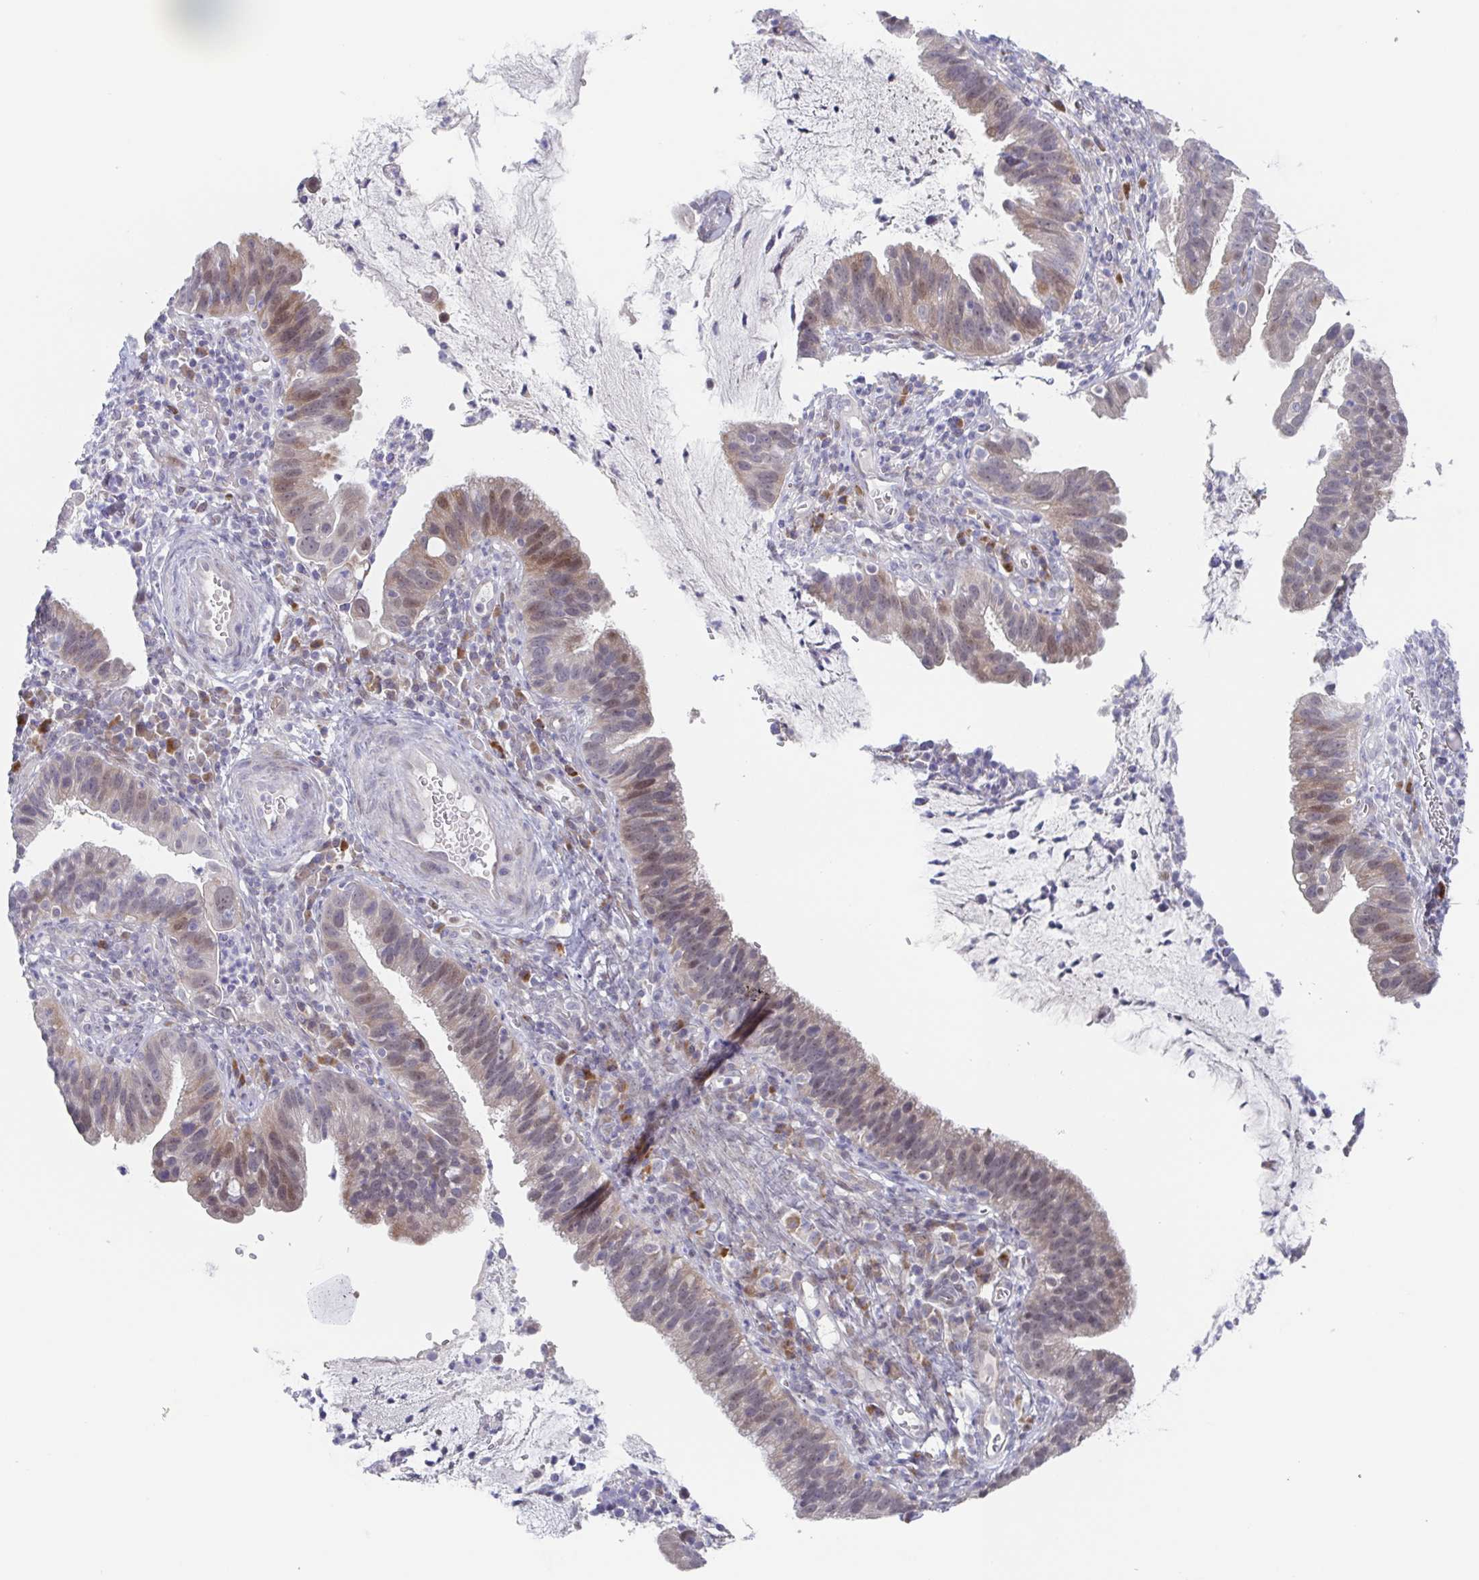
{"staining": {"intensity": "weak", "quantity": "25%-75%", "location": "cytoplasmic/membranous,nuclear"}, "tissue": "cervical cancer", "cell_type": "Tumor cells", "image_type": "cancer", "snomed": [{"axis": "morphology", "description": "Adenocarcinoma, NOS"}, {"axis": "topography", "description": "Cervix"}], "caption": "Cervical cancer (adenocarcinoma) tissue shows weak cytoplasmic/membranous and nuclear staining in about 25%-75% of tumor cells, visualized by immunohistochemistry. Ihc stains the protein in brown and the nuclei are stained blue.", "gene": "POU2F3", "patient": {"sex": "female", "age": 34}}